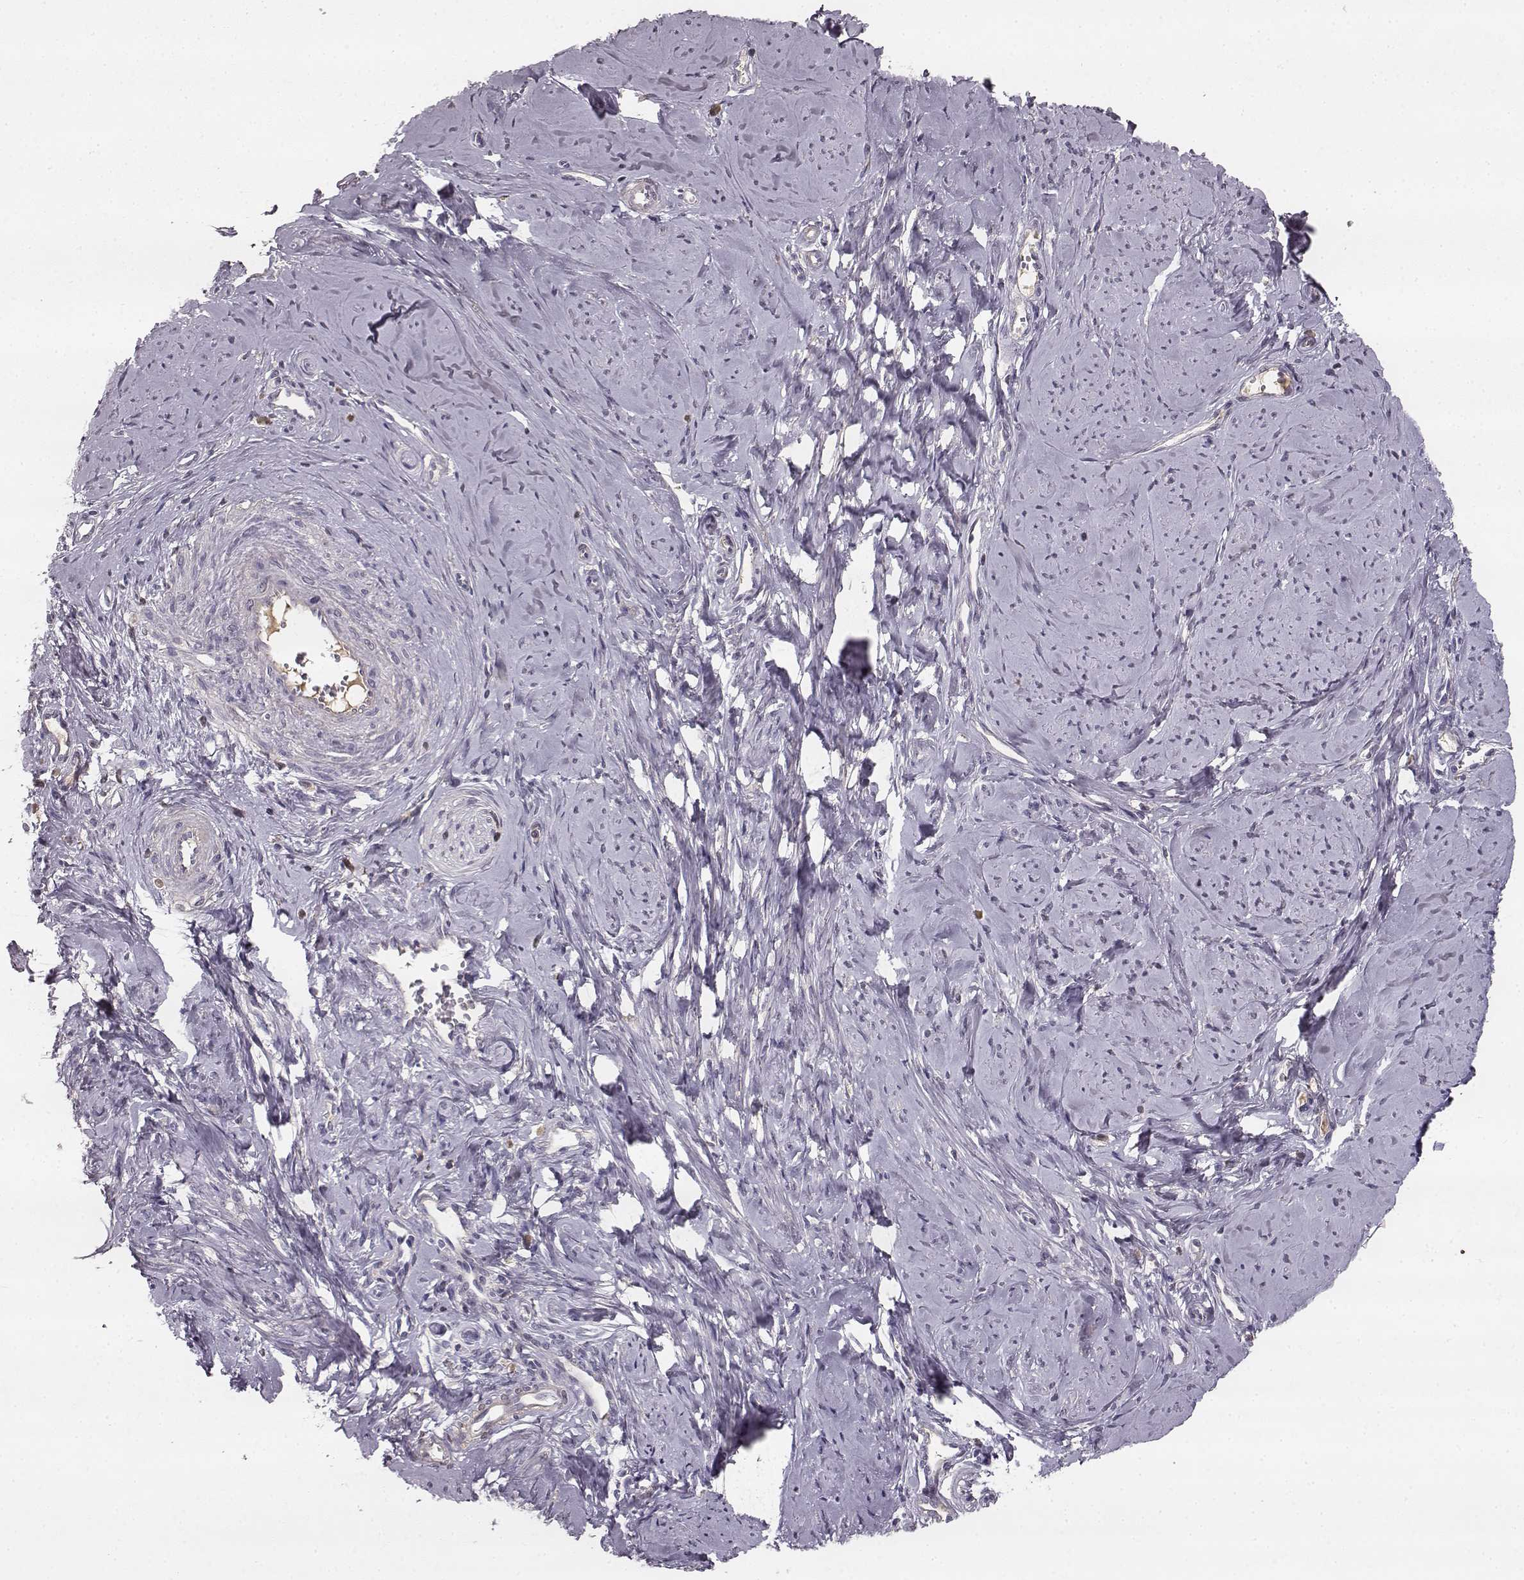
{"staining": {"intensity": "weak", "quantity": "25%-75%", "location": "cytoplasmic/membranous"}, "tissue": "smooth muscle", "cell_type": "Smooth muscle cells", "image_type": "normal", "snomed": [{"axis": "morphology", "description": "Normal tissue, NOS"}, {"axis": "topography", "description": "Smooth muscle"}], "caption": "Immunohistochemistry (IHC) micrograph of unremarkable smooth muscle stained for a protein (brown), which shows low levels of weak cytoplasmic/membranous expression in approximately 25%-75% of smooth muscle cells.", "gene": "YJEFN3", "patient": {"sex": "female", "age": 48}}